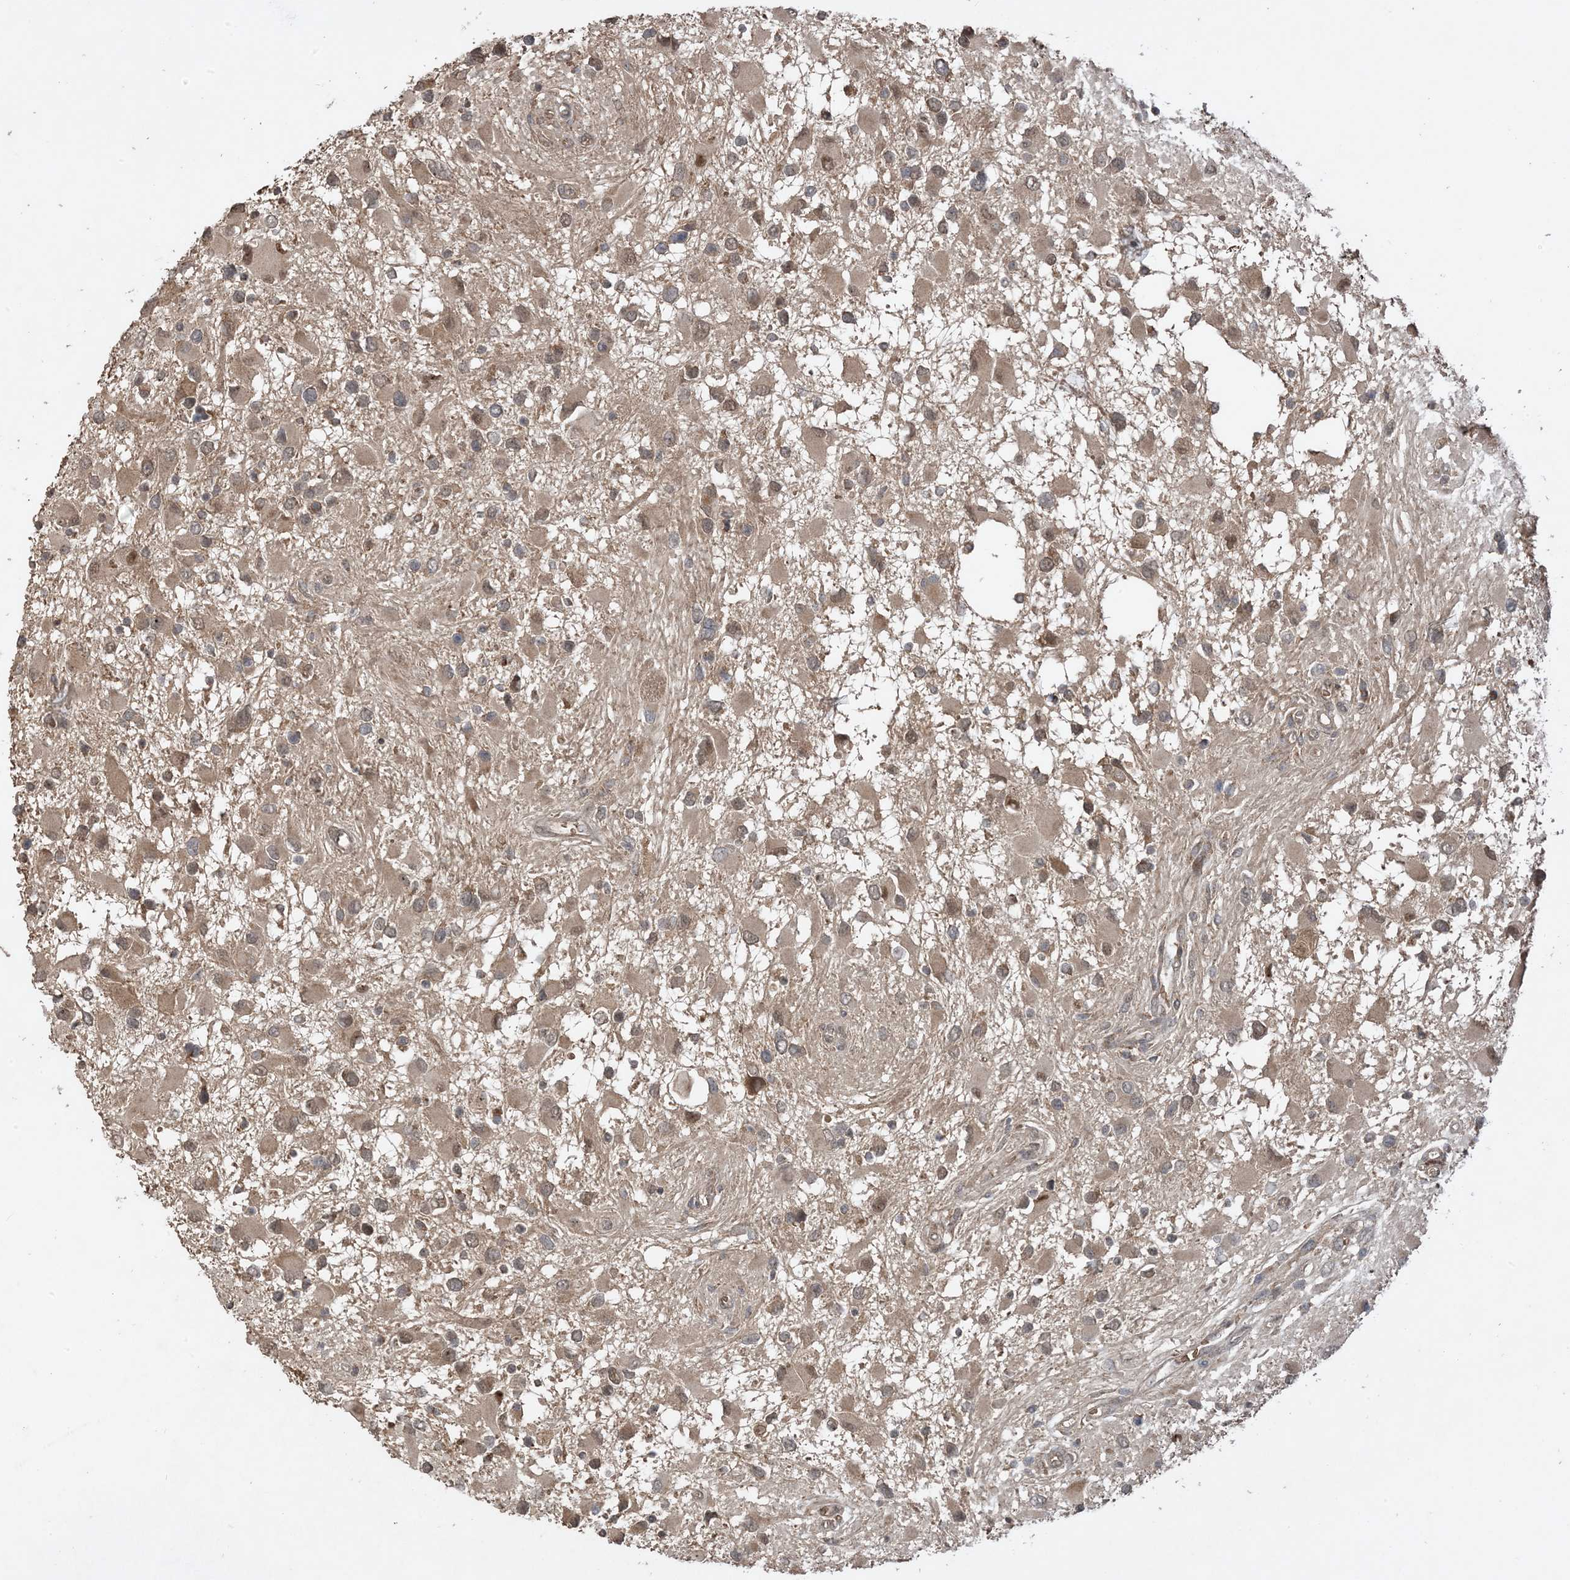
{"staining": {"intensity": "weak", "quantity": "25%-75%", "location": "cytoplasmic/membranous,nuclear"}, "tissue": "glioma", "cell_type": "Tumor cells", "image_type": "cancer", "snomed": [{"axis": "morphology", "description": "Glioma, malignant, High grade"}, {"axis": "topography", "description": "Brain"}], "caption": "Tumor cells display low levels of weak cytoplasmic/membranous and nuclear positivity in about 25%-75% of cells in human glioma.", "gene": "PUSL1", "patient": {"sex": "male", "age": 53}}